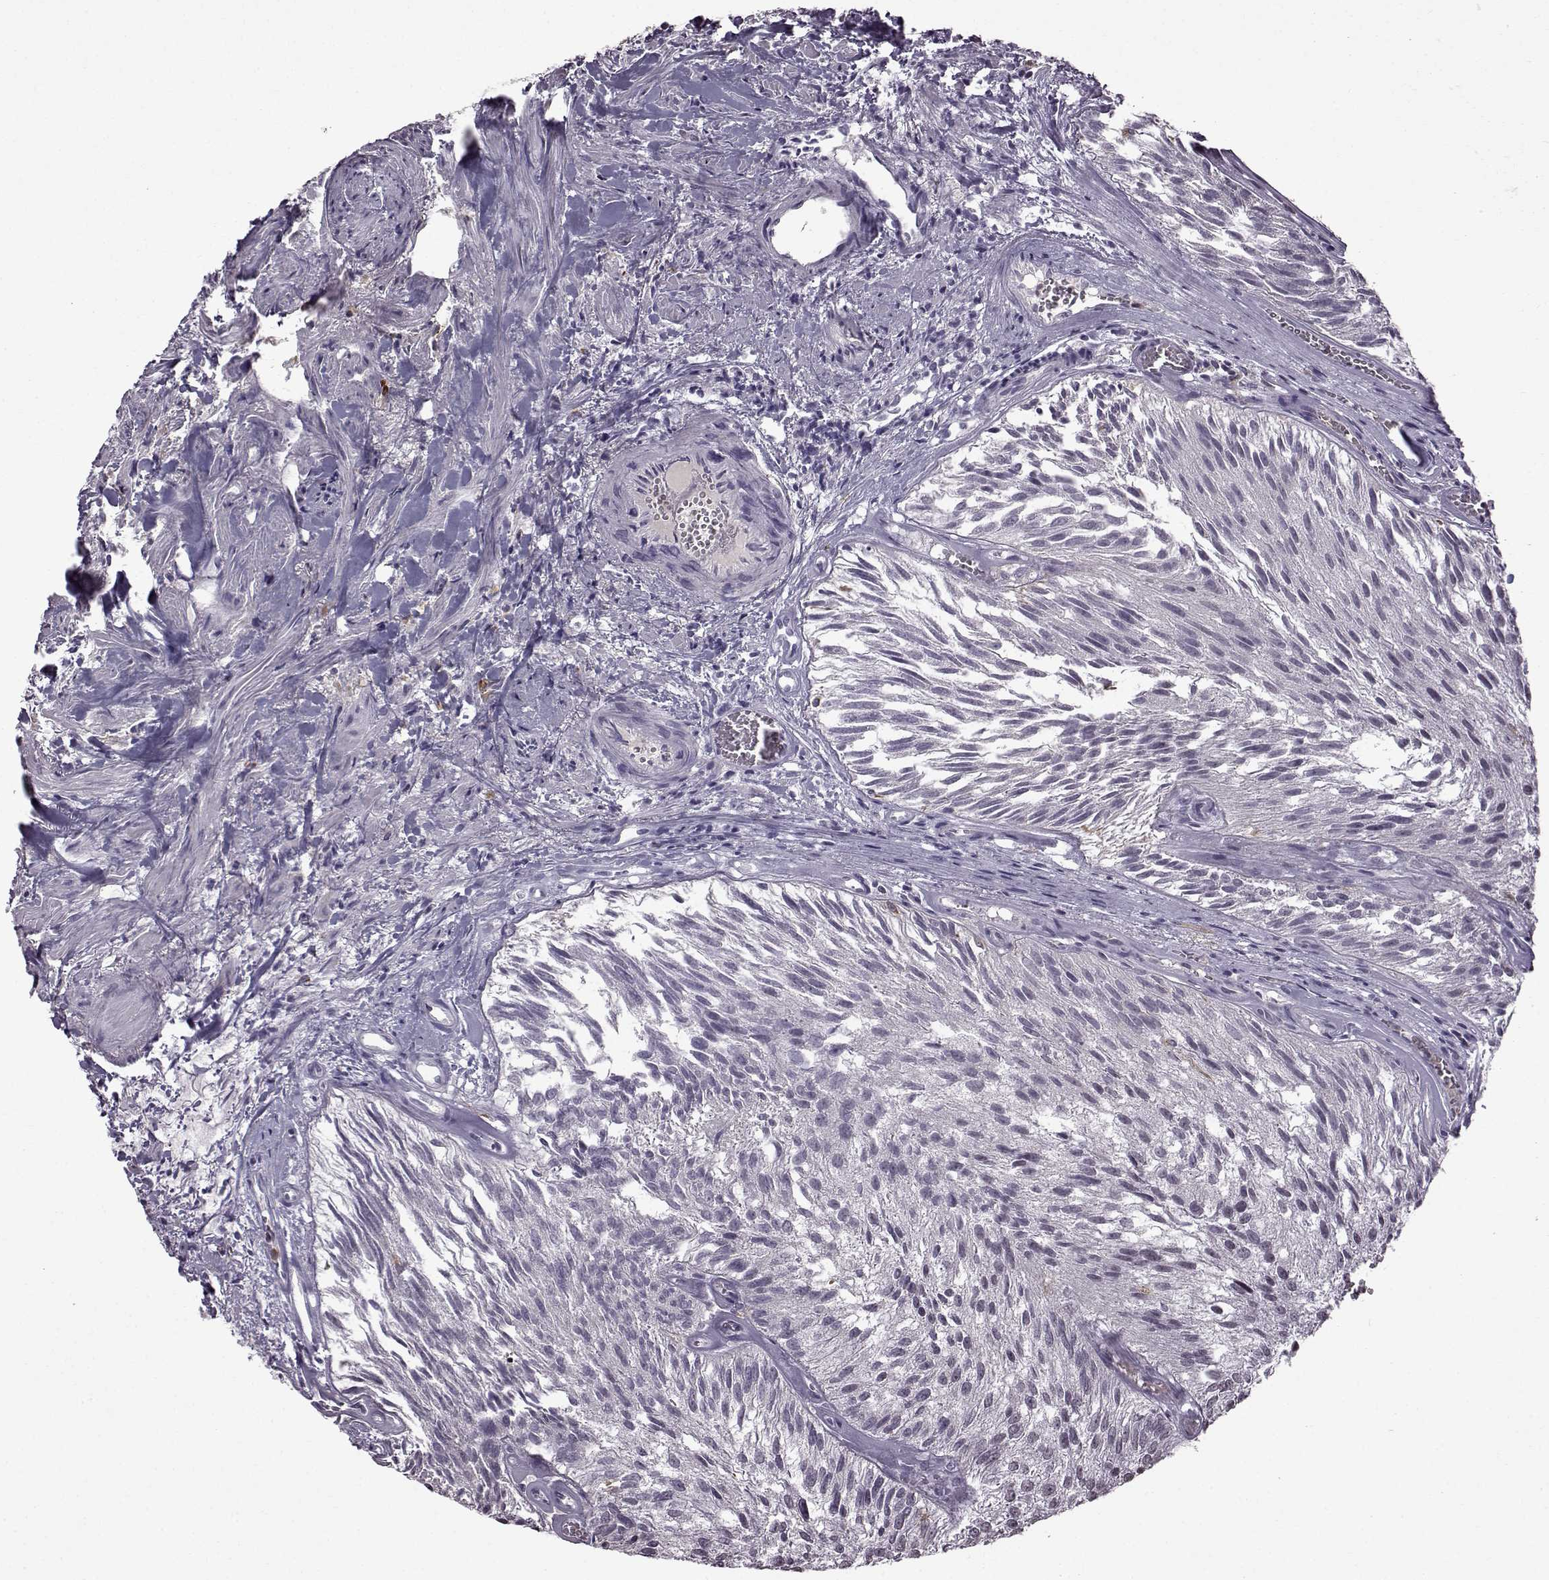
{"staining": {"intensity": "negative", "quantity": "none", "location": "none"}, "tissue": "urothelial cancer", "cell_type": "Tumor cells", "image_type": "cancer", "snomed": [{"axis": "morphology", "description": "Urothelial carcinoma, Low grade"}, {"axis": "topography", "description": "Urinary bladder"}], "caption": "Immunohistochemical staining of human urothelial carcinoma (low-grade) displays no significant positivity in tumor cells.", "gene": "SLC28A2", "patient": {"sex": "female", "age": 87}}